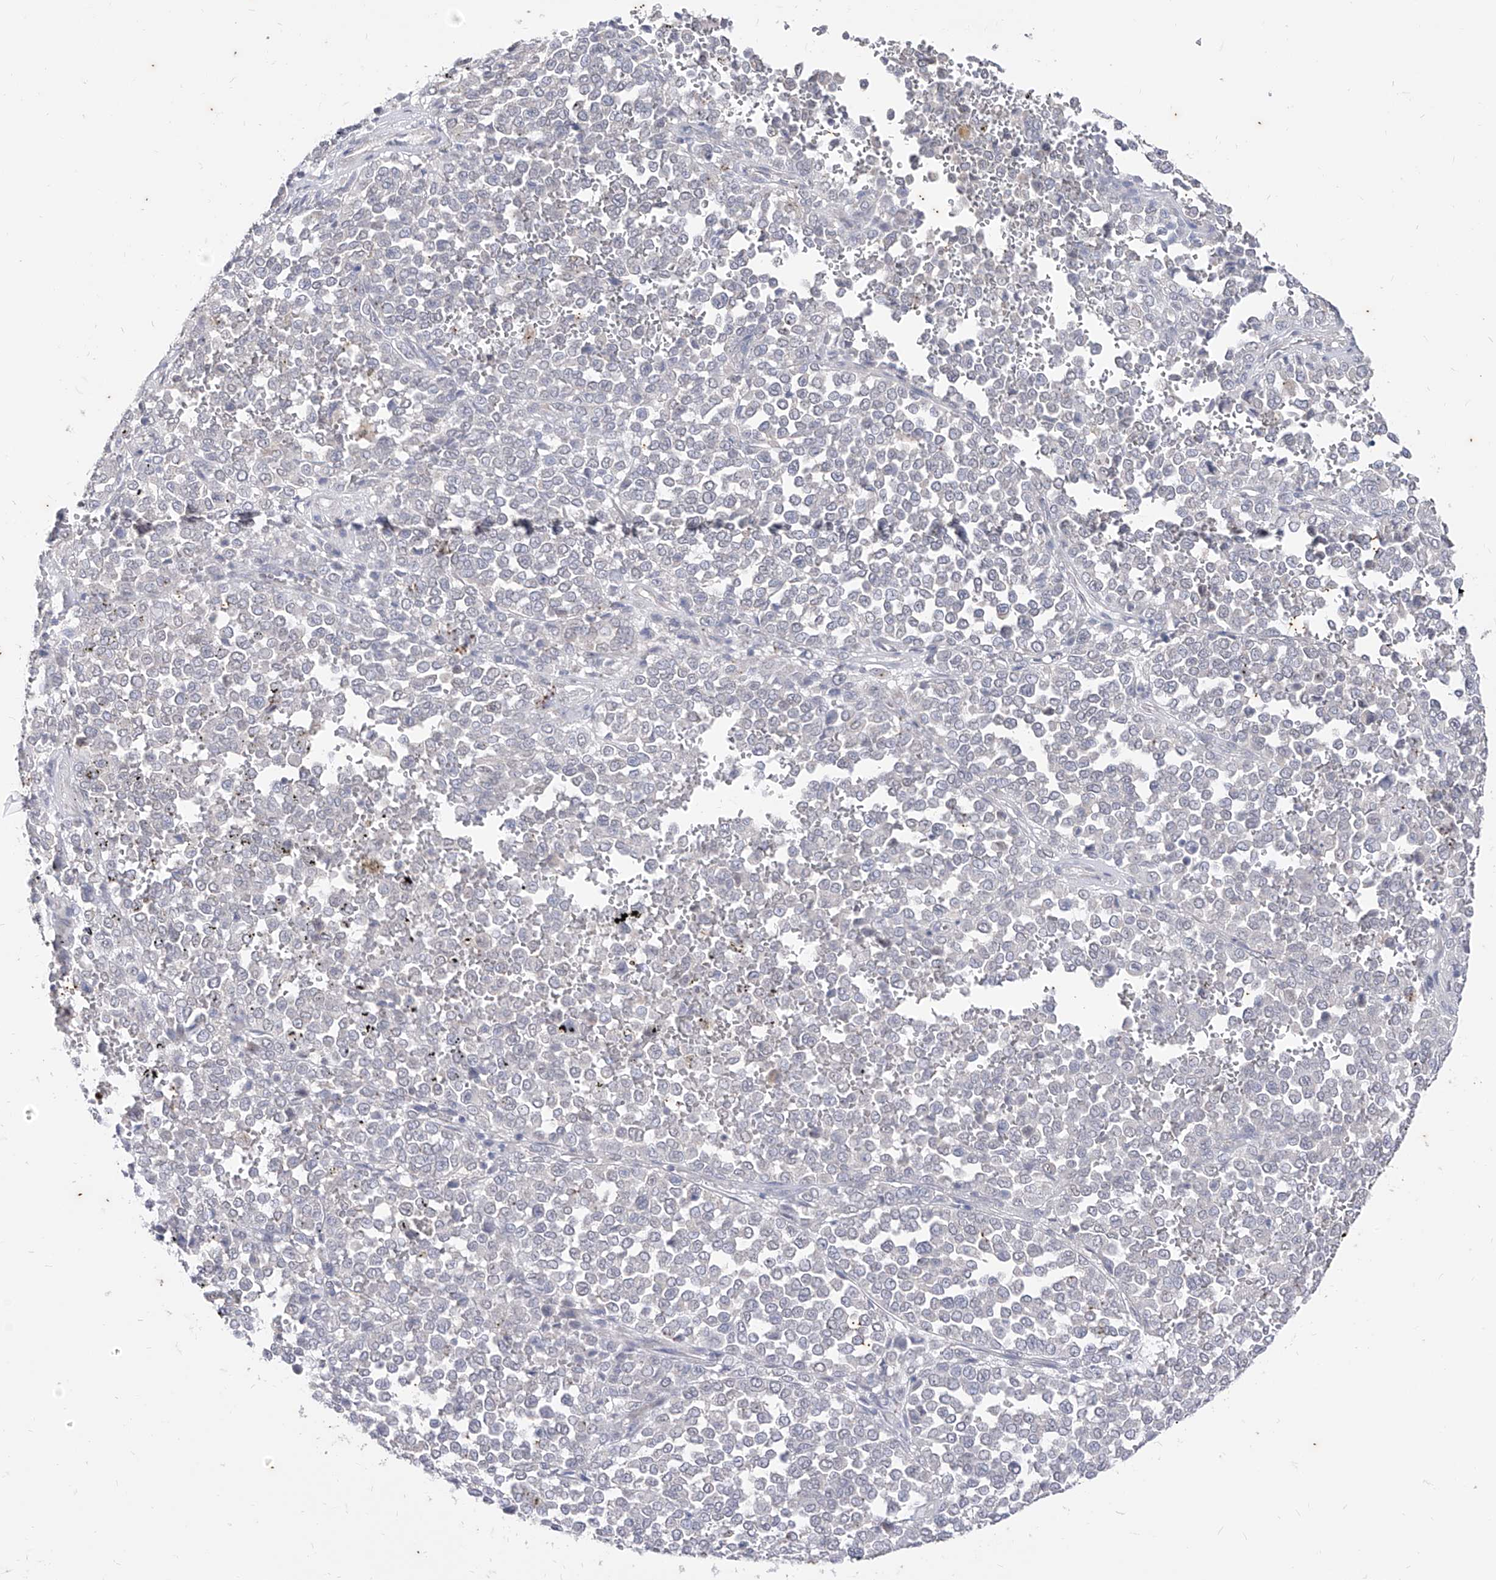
{"staining": {"intensity": "negative", "quantity": "none", "location": "none"}, "tissue": "melanoma", "cell_type": "Tumor cells", "image_type": "cancer", "snomed": [{"axis": "morphology", "description": "Malignant melanoma, Metastatic site"}, {"axis": "topography", "description": "Pancreas"}], "caption": "This is an immunohistochemistry histopathology image of human melanoma. There is no staining in tumor cells.", "gene": "PHF20L1", "patient": {"sex": "female", "age": 30}}